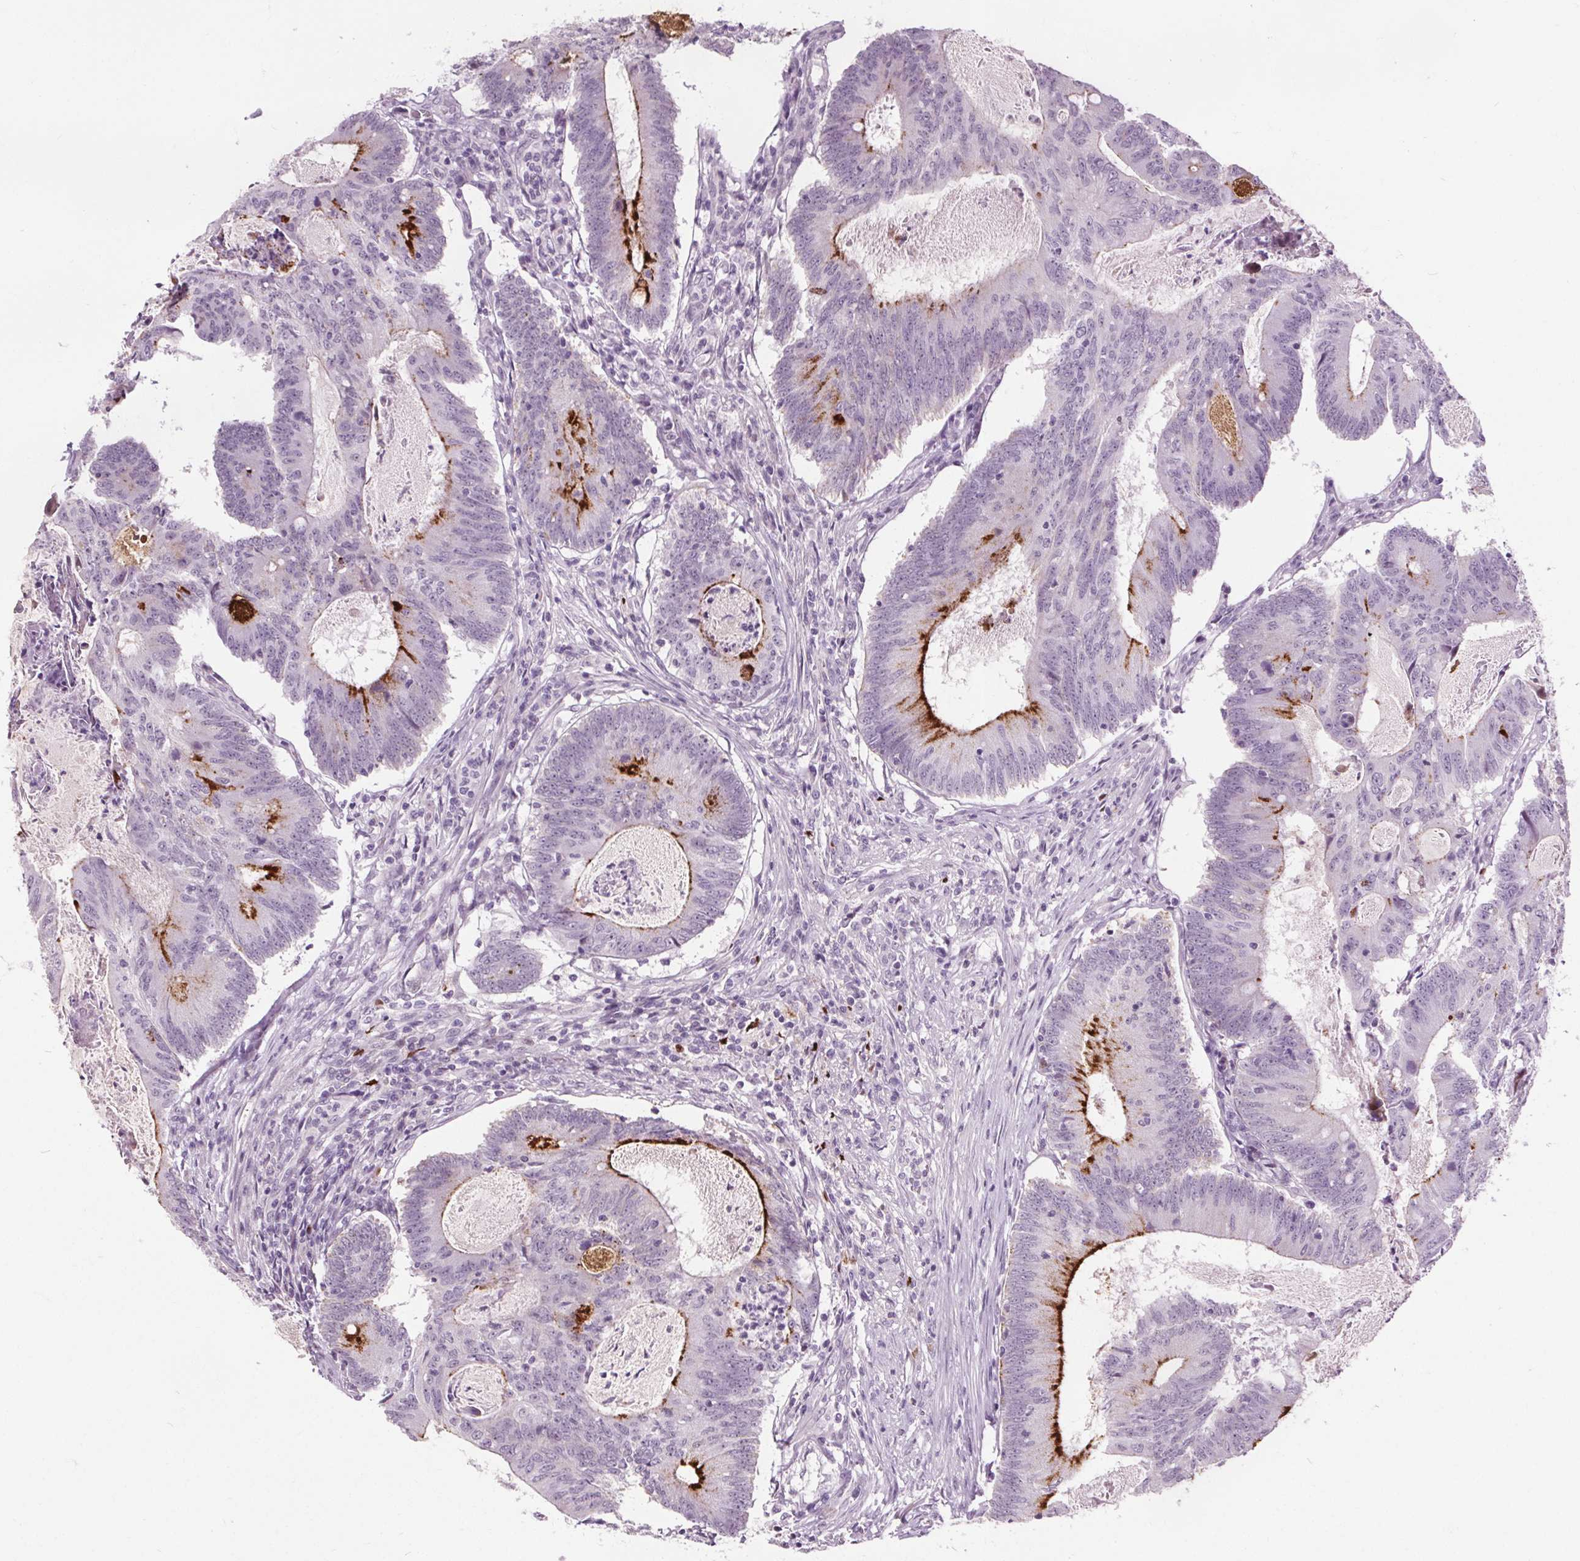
{"staining": {"intensity": "strong", "quantity": "<25%", "location": "cytoplasmic/membranous"}, "tissue": "colorectal cancer", "cell_type": "Tumor cells", "image_type": "cancer", "snomed": [{"axis": "morphology", "description": "Adenocarcinoma, NOS"}, {"axis": "topography", "description": "Colon"}], "caption": "Immunohistochemistry photomicrograph of human colorectal cancer (adenocarcinoma) stained for a protein (brown), which demonstrates medium levels of strong cytoplasmic/membranous expression in about <25% of tumor cells.", "gene": "CEBPA", "patient": {"sex": "female", "age": 70}}